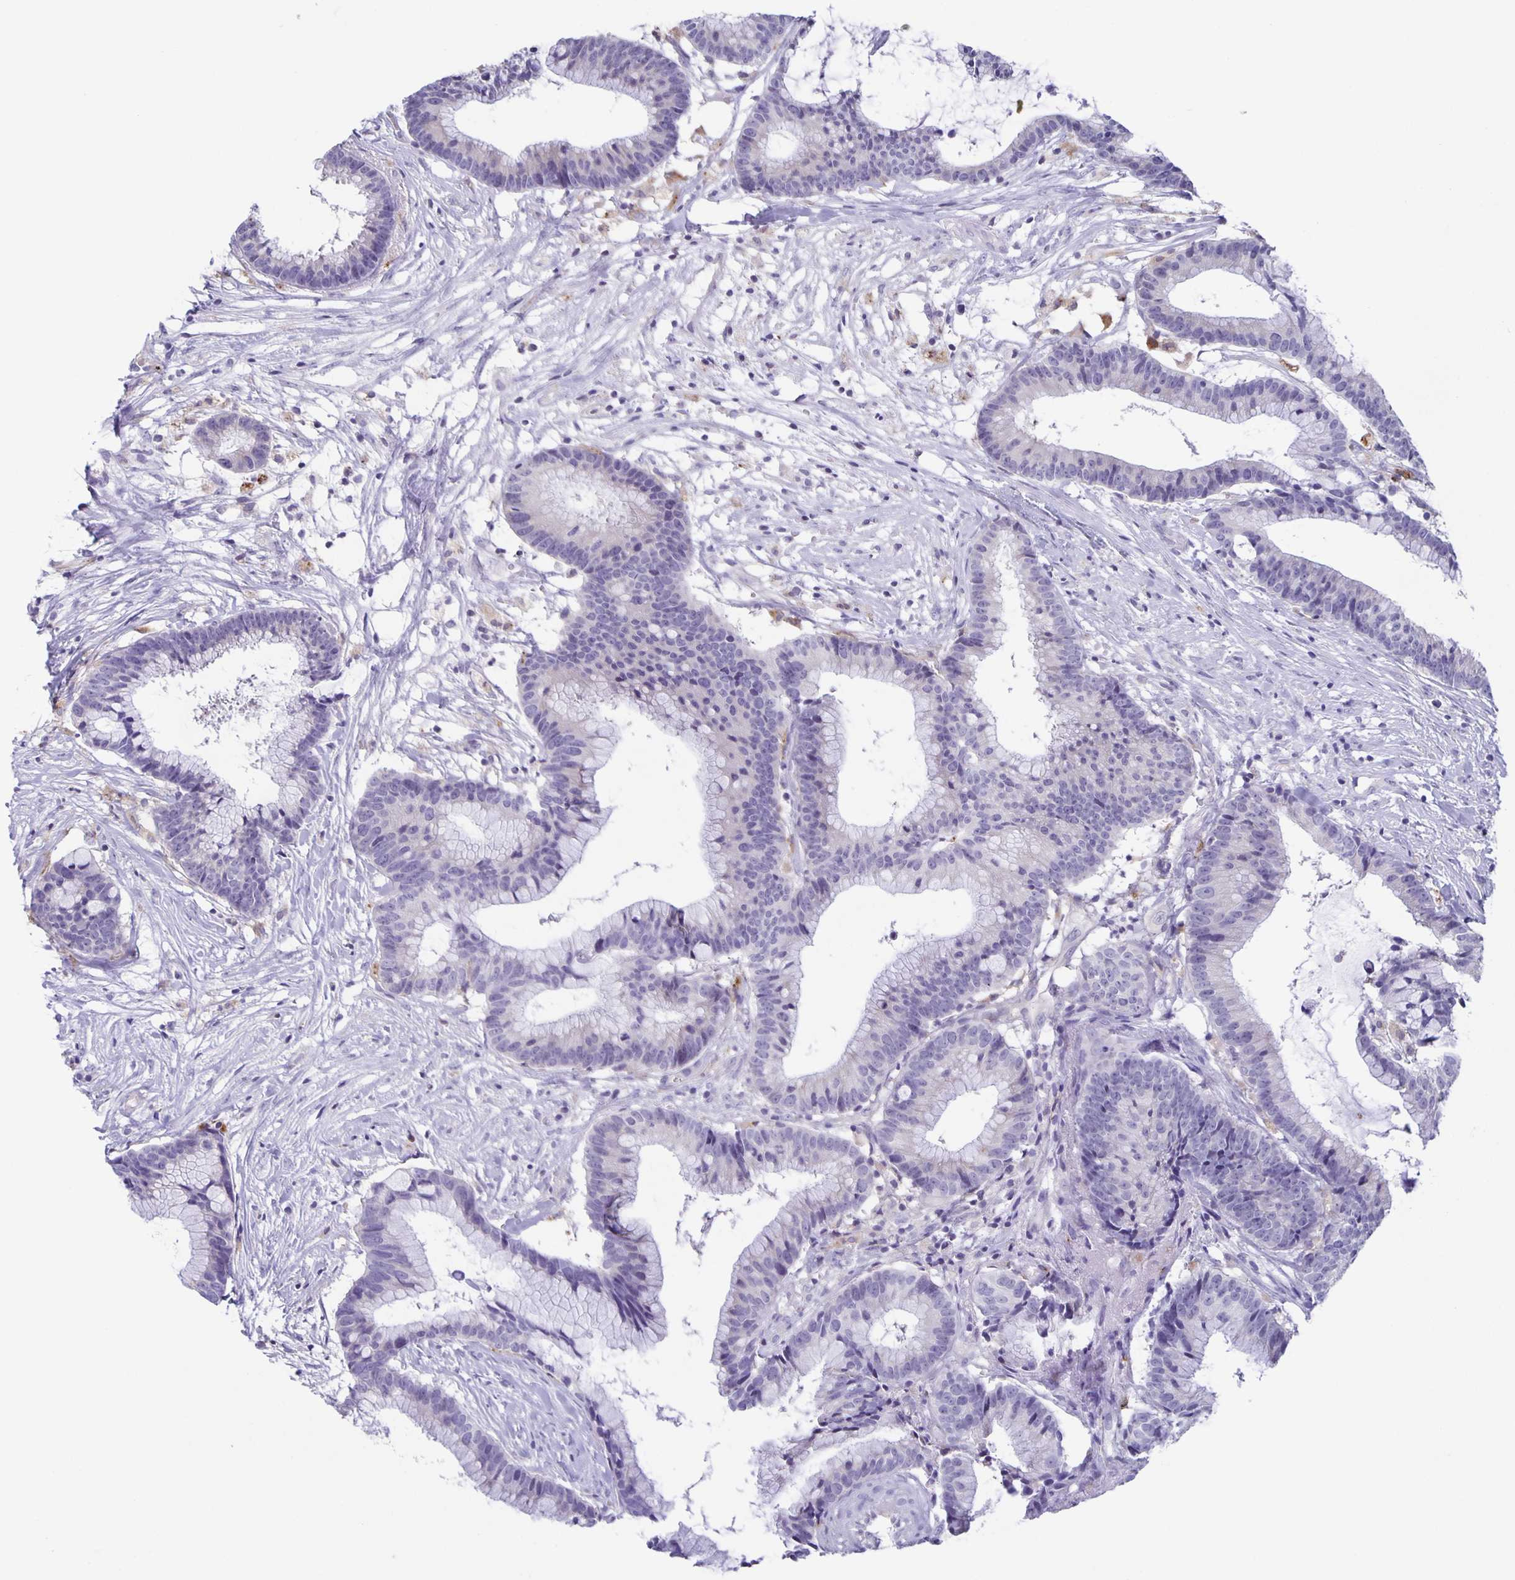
{"staining": {"intensity": "negative", "quantity": "none", "location": "none"}, "tissue": "colorectal cancer", "cell_type": "Tumor cells", "image_type": "cancer", "snomed": [{"axis": "morphology", "description": "Adenocarcinoma, NOS"}, {"axis": "topography", "description": "Colon"}], "caption": "Adenocarcinoma (colorectal) stained for a protein using immunohistochemistry demonstrates no staining tumor cells.", "gene": "LIPA", "patient": {"sex": "female", "age": 78}}